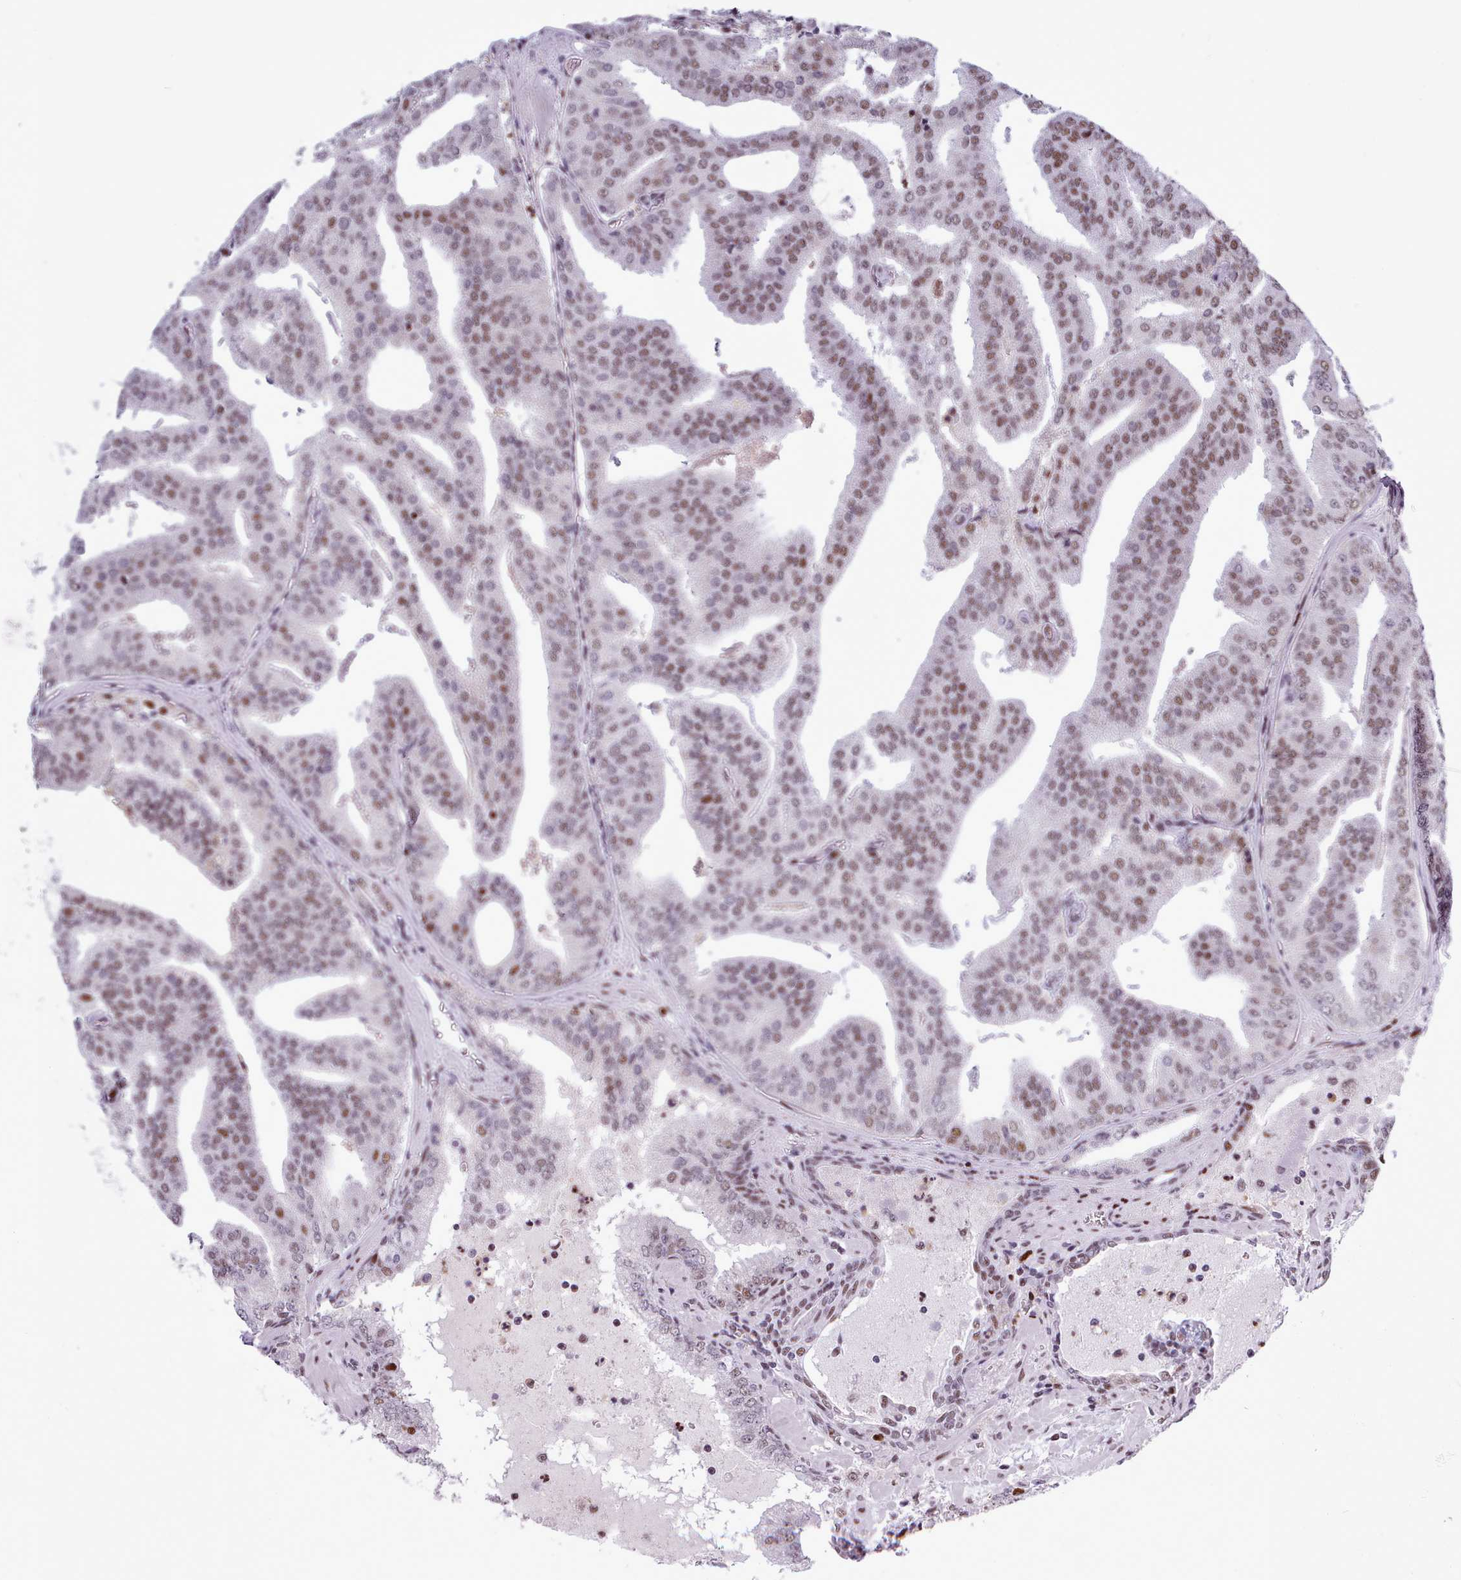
{"staining": {"intensity": "moderate", "quantity": ">75%", "location": "nuclear"}, "tissue": "prostate cancer", "cell_type": "Tumor cells", "image_type": "cancer", "snomed": [{"axis": "morphology", "description": "Adenocarcinoma, High grade"}, {"axis": "topography", "description": "Prostate"}], "caption": "IHC (DAB) staining of human prostate cancer reveals moderate nuclear protein staining in approximately >75% of tumor cells.", "gene": "SRSF4", "patient": {"sex": "male", "age": 68}}